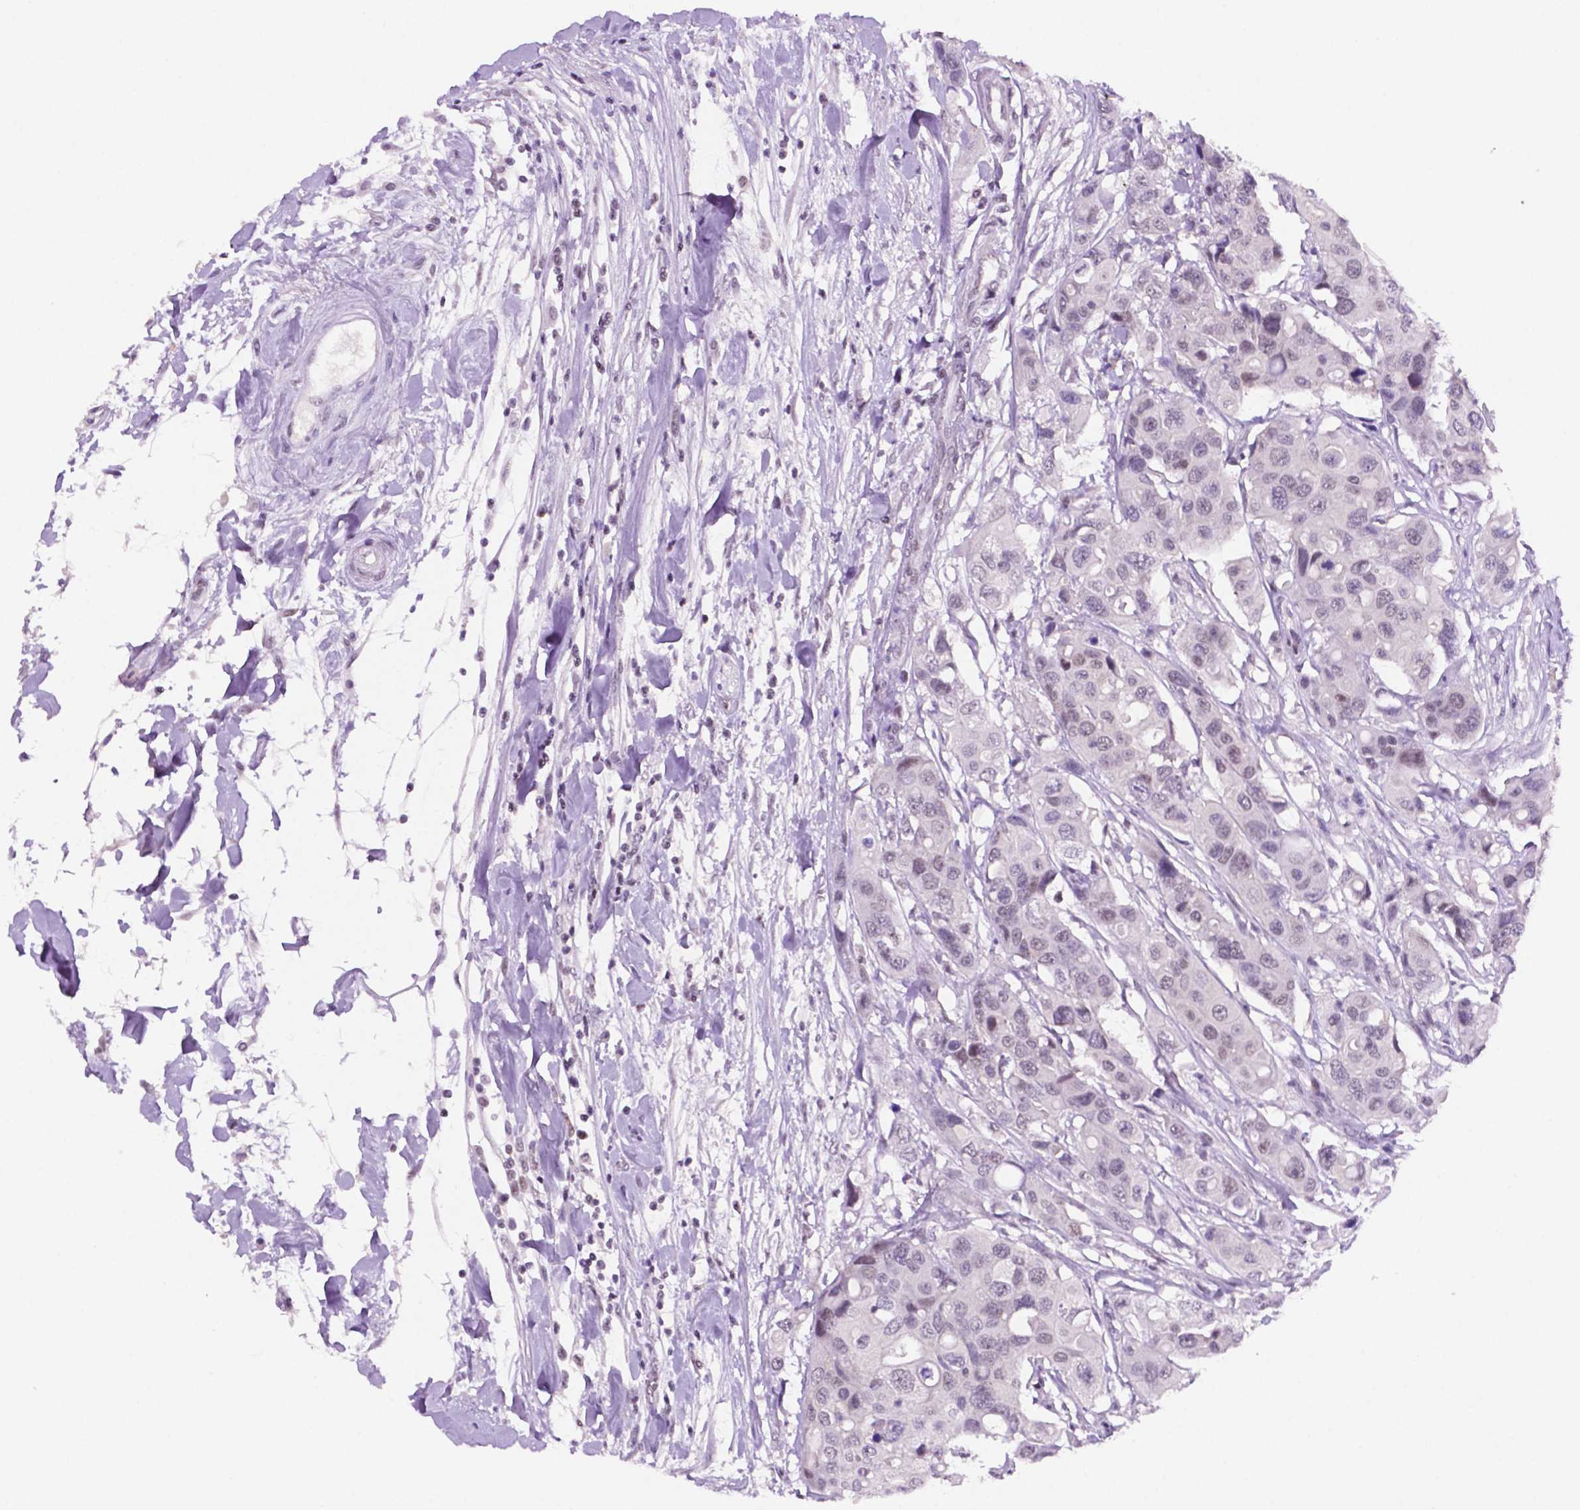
{"staining": {"intensity": "negative", "quantity": "none", "location": "none"}, "tissue": "colorectal cancer", "cell_type": "Tumor cells", "image_type": "cancer", "snomed": [{"axis": "morphology", "description": "Adenocarcinoma, NOS"}, {"axis": "topography", "description": "Colon"}], "caption": "The histopathology image reveals no staining of tumor cells in adenocarcinoma (colorectal).", "gene": "NCOR1", "patient": {"sex": "male", "age": 77}}